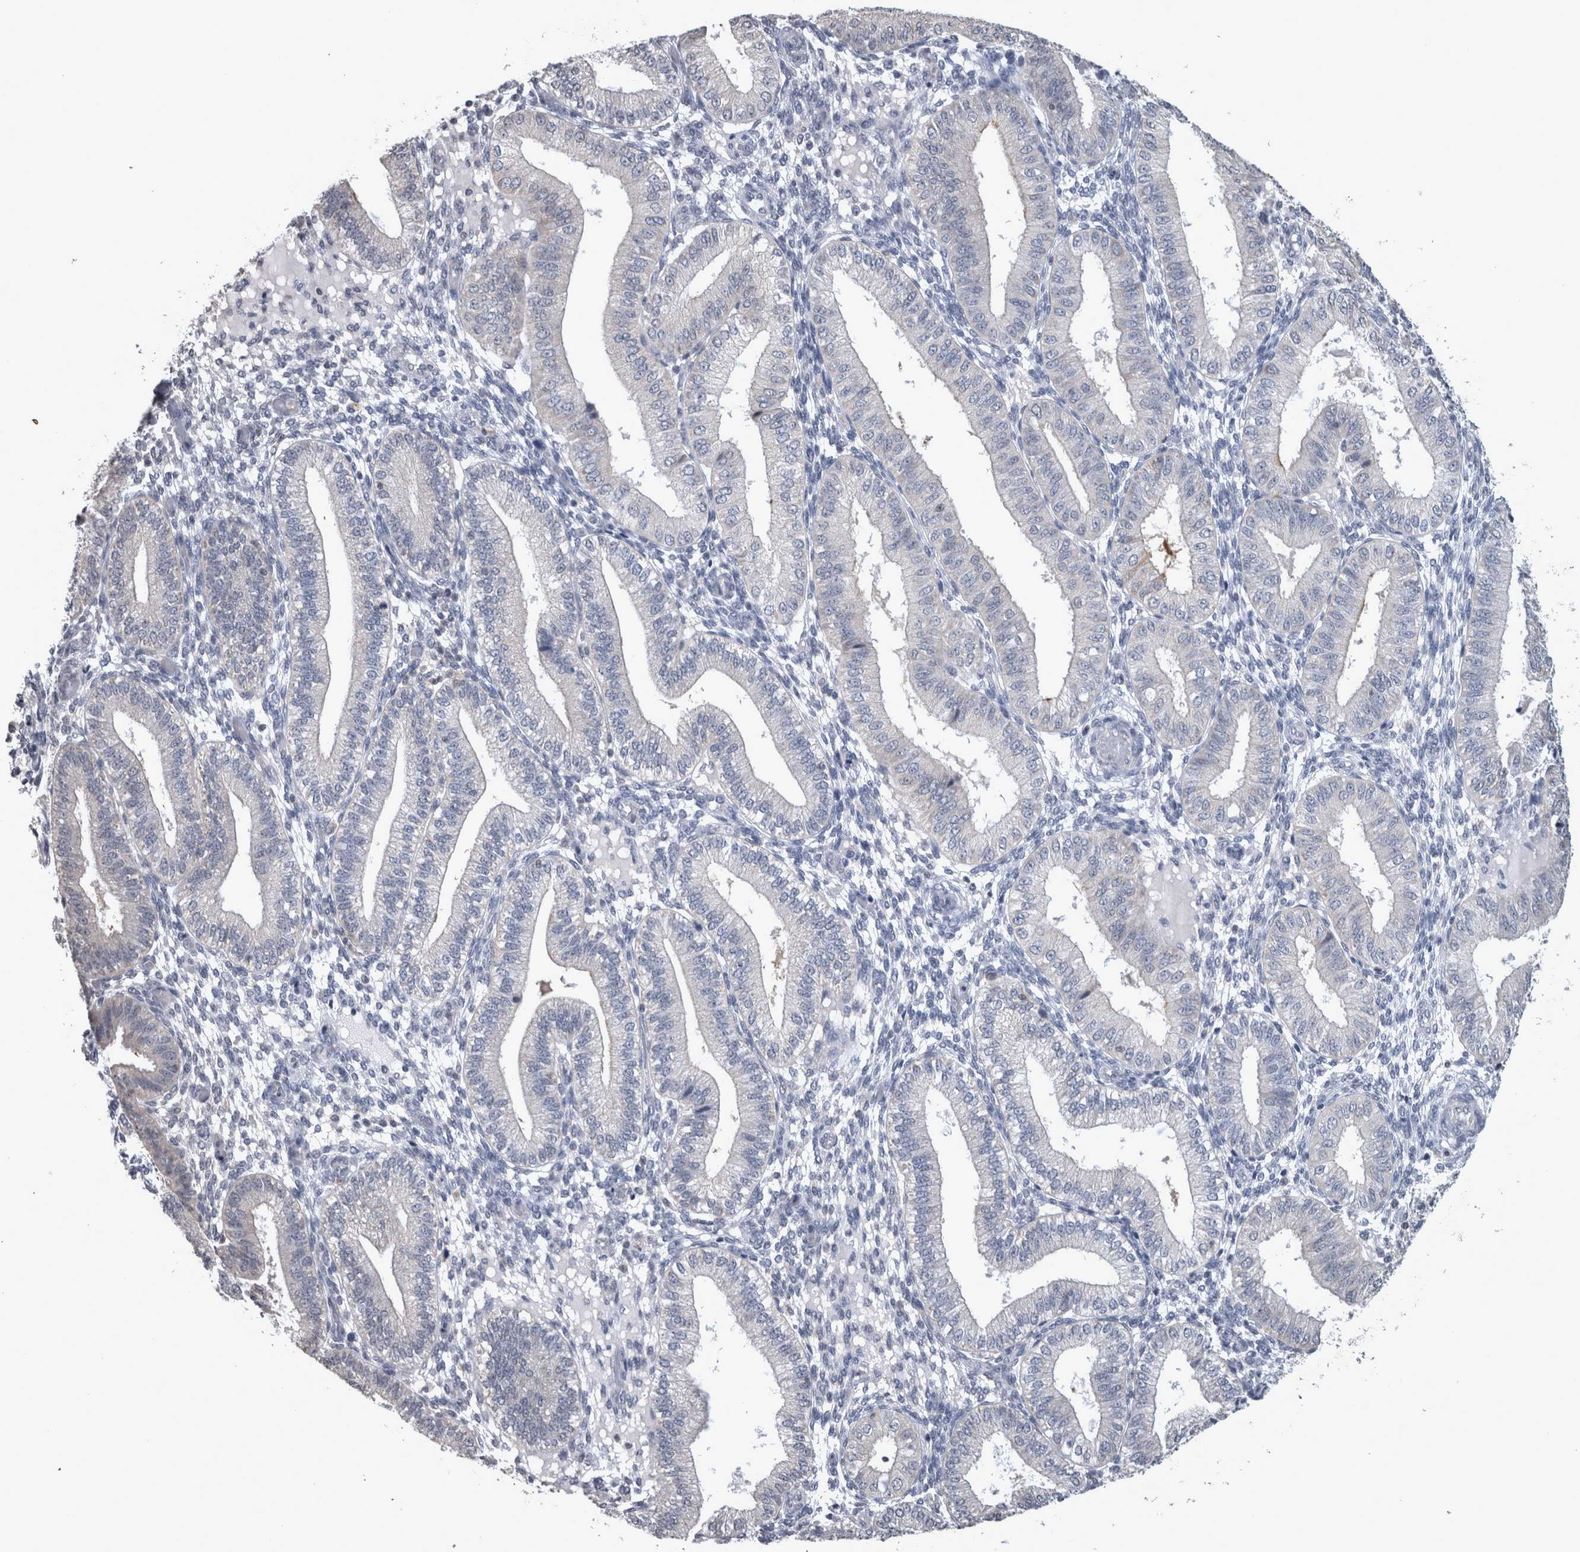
{"staining": {"intensity": "negative", "quantity": "none", "location": "none"}, "tissue": "endometrium", "cell_type": "Cells in endometrial stroma", "image_type": "normal", "snomed": [{"axis": "morphology", "description": "Normal tissue, NOS"}, {"axis": "topography", "description": "Endometrium"}], "caption": "Immunohistochemistry (IHC) of unremarkable endometrium exhibits no expression in cells in endometrial stroma. (DAB immunohistochemistry with hematoxylin counter stain).", "gene": "WNT7A", "patient": {"sex": "female", "age": 39}}